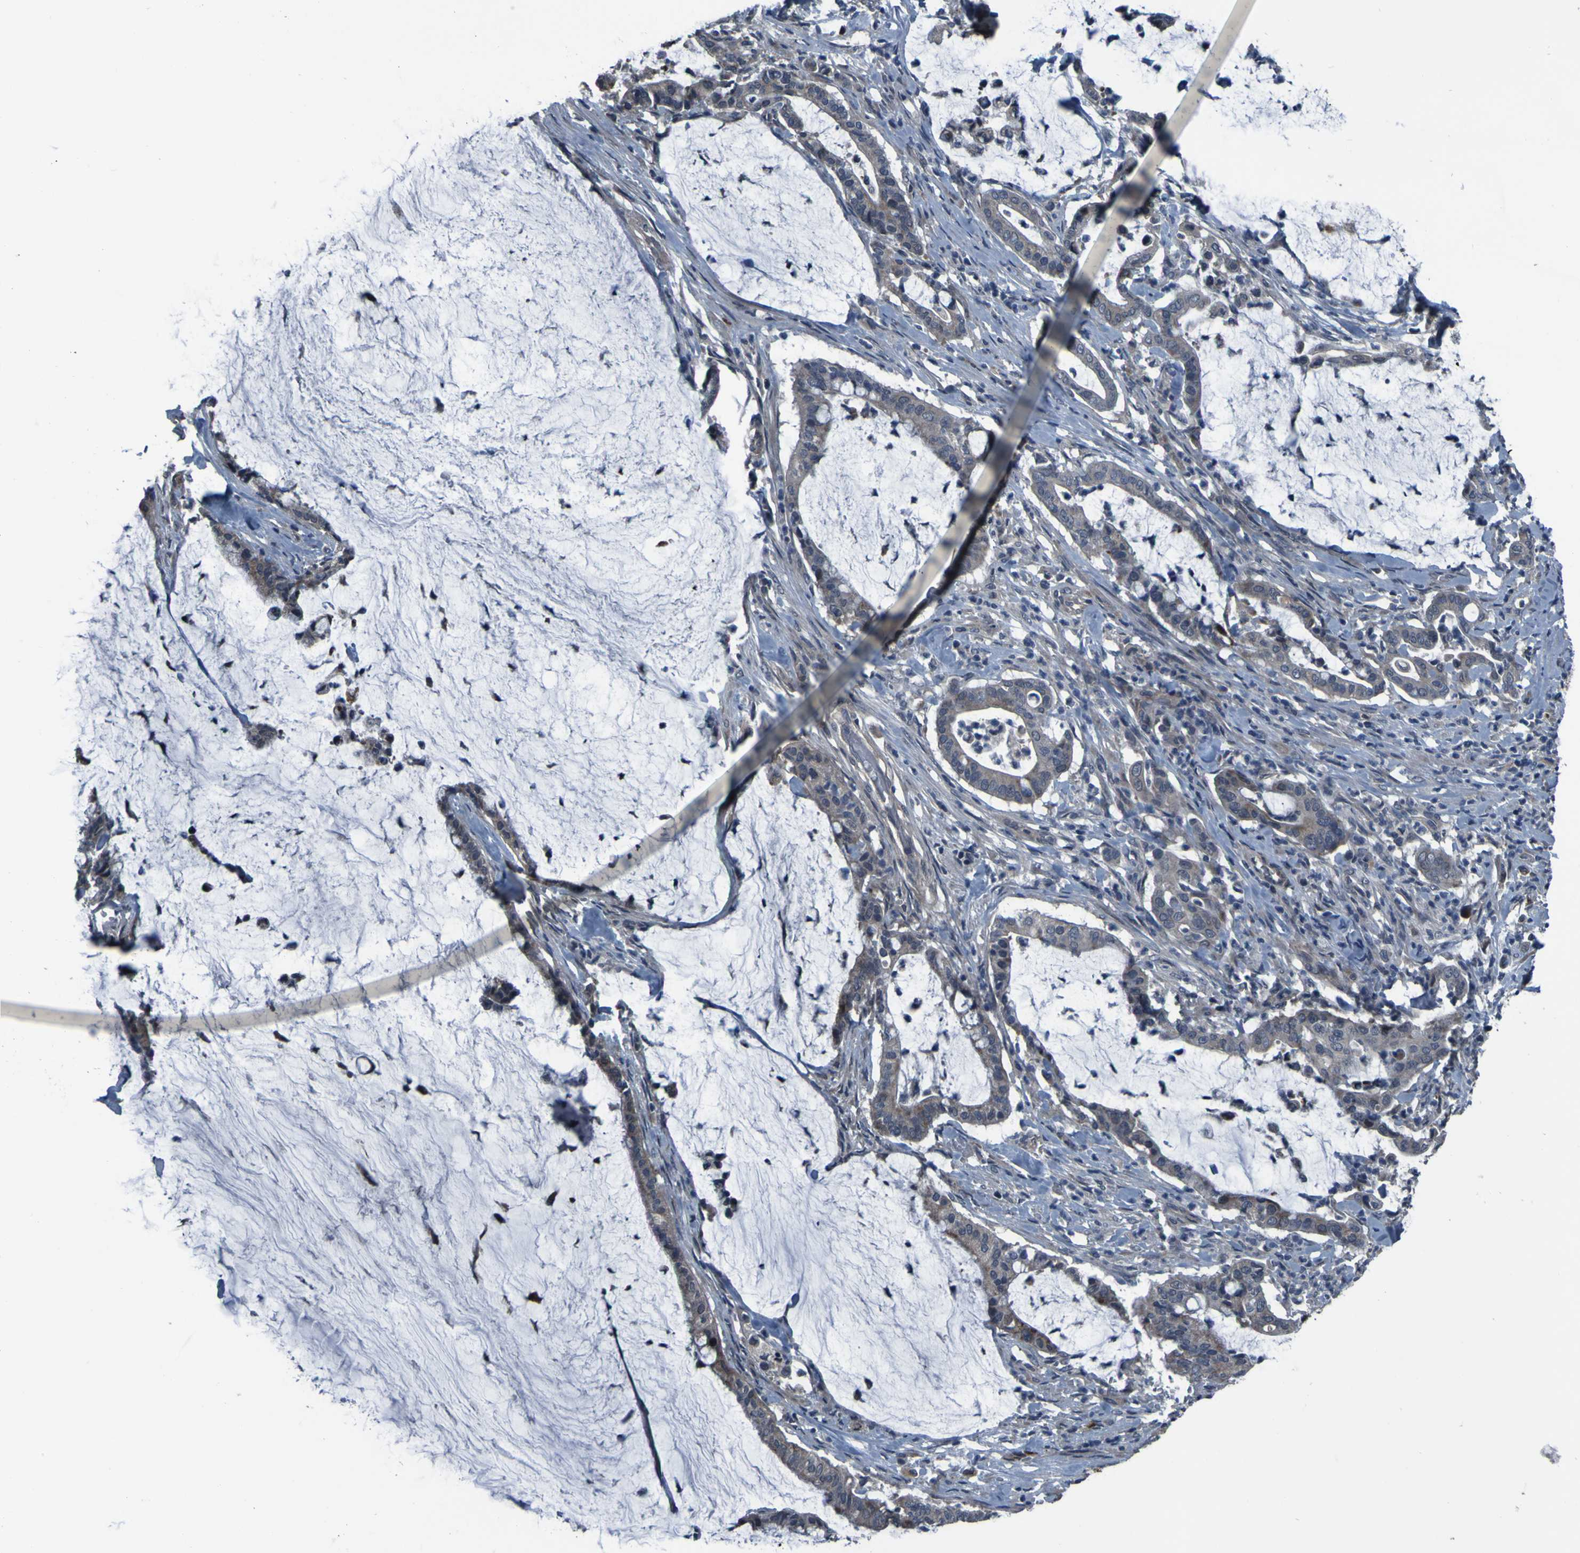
{"staining": {"intensity": "weak", "quantity": ">75%", "location": "cytoplasmic/membranous"}, "tissue": "pancreatic cancer", "cell_type": "Tumor cells", "image_type": "cancer", "snomed": [{"axis": "morphology", "description": "Adenocarcinoma, NOS"}, {"axis": "topography", "description": "Pancreas"}], "caption": "DAB (3,3'-diaminobenzidine) immunohistochemical staining of pancreatic cancer demonstrates weak cytoplasmic/membranous protein positivity in about >75% of tumor cells. (IHC, brightfield microscopy, high magnification).", "gene": "OSTM1", "patient": {"sex": "male", "age": 41}}